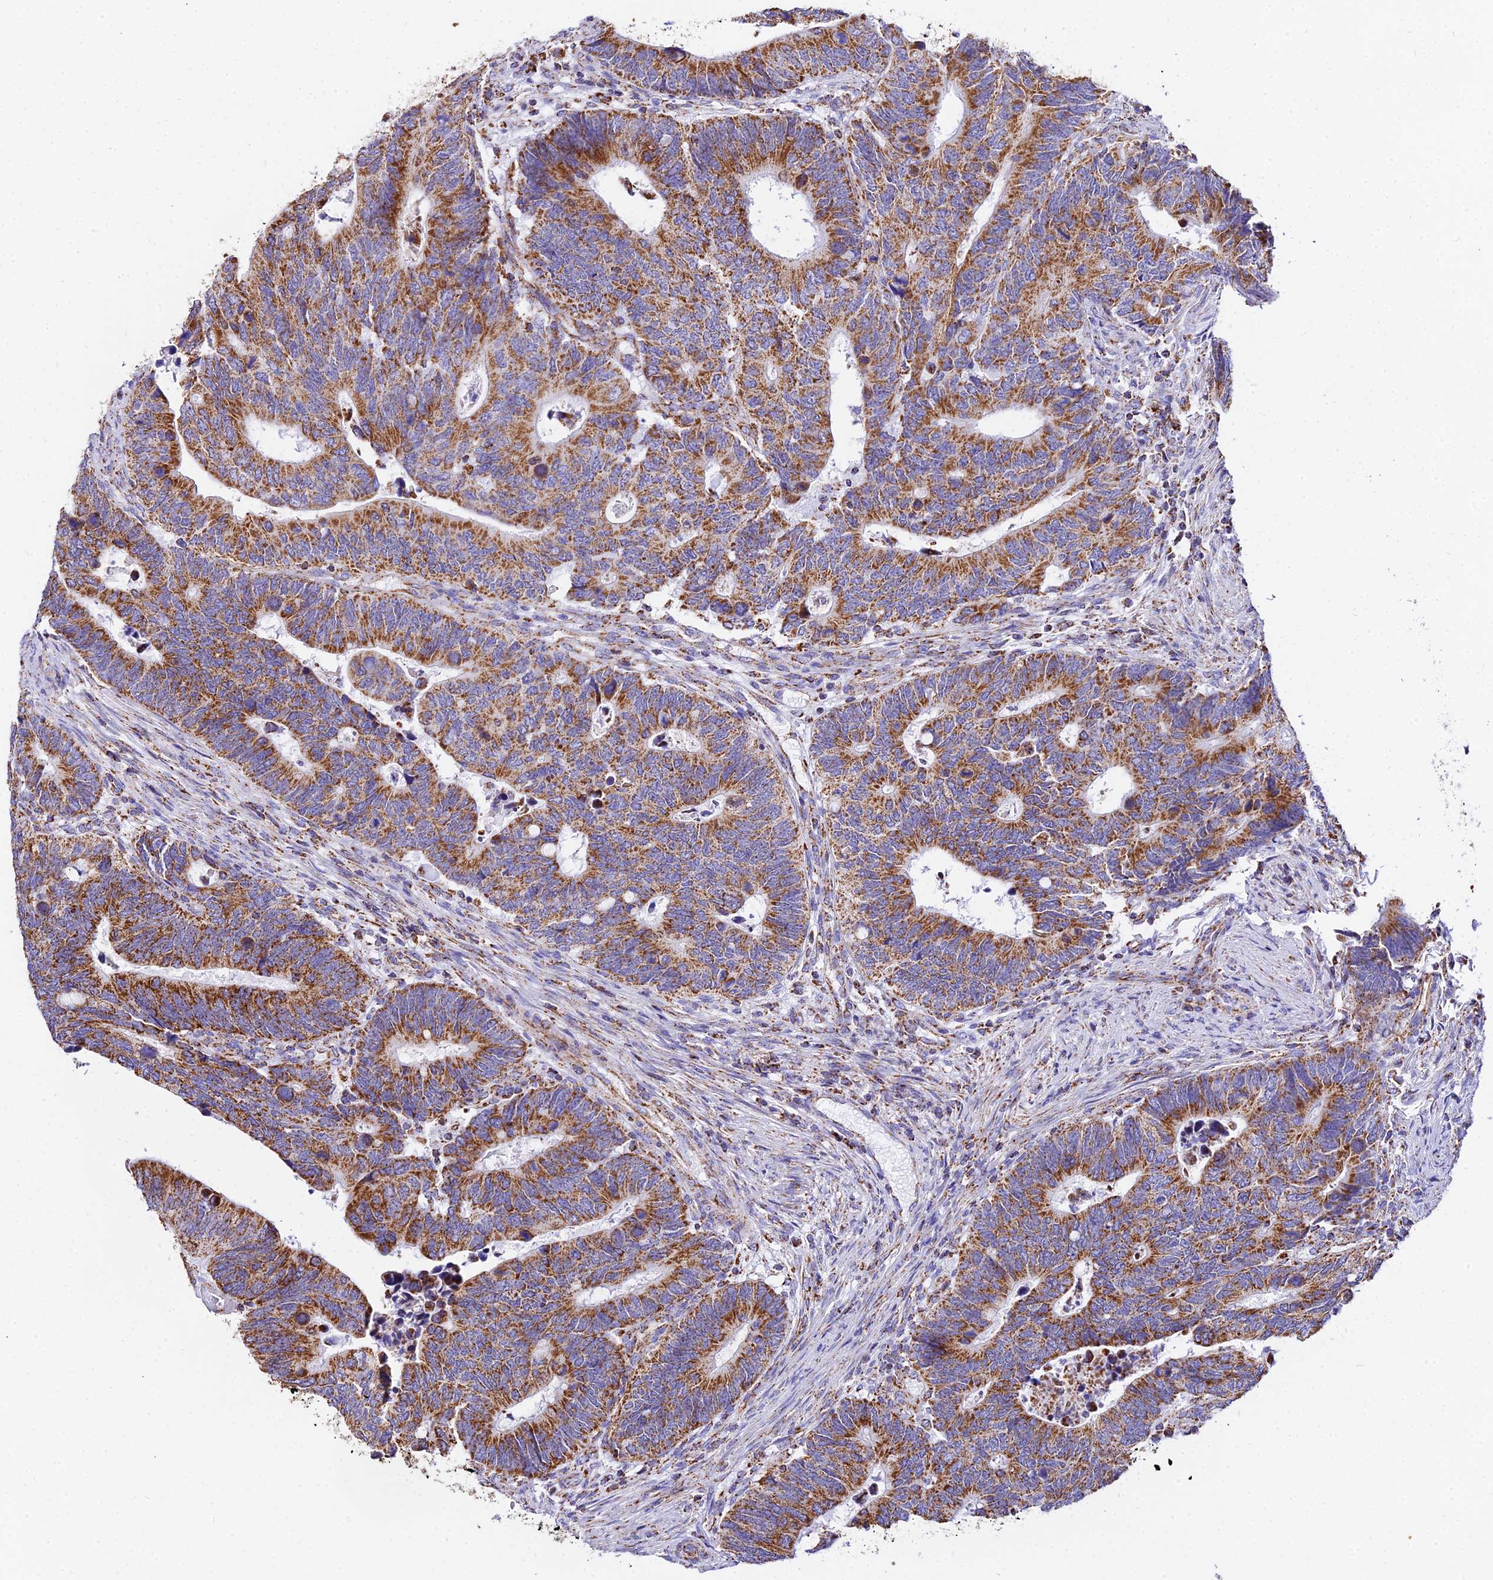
{"staining": {"intensity": "moderate", "quantity": ">75%", "location": "cytoplasmic/membranous"}, "tissue": "colorectal cancer", "cell_type": "Tumor cells", "image_type": "cancer", "snomed": [{"axis": "morphology", "description": "Adenocarcinoma, NOS"}, {"axis": "topography", "description": "Colon"}], "caption": "Colorectal cancer (adenocarcinoma) stained for a protein (brown) displays moderate cytoplasmic/membranous positive staining in approximately >75% of tumor cells.", "gene": "ATP5PD", "patient": {"sex": "male", "age": 87}}